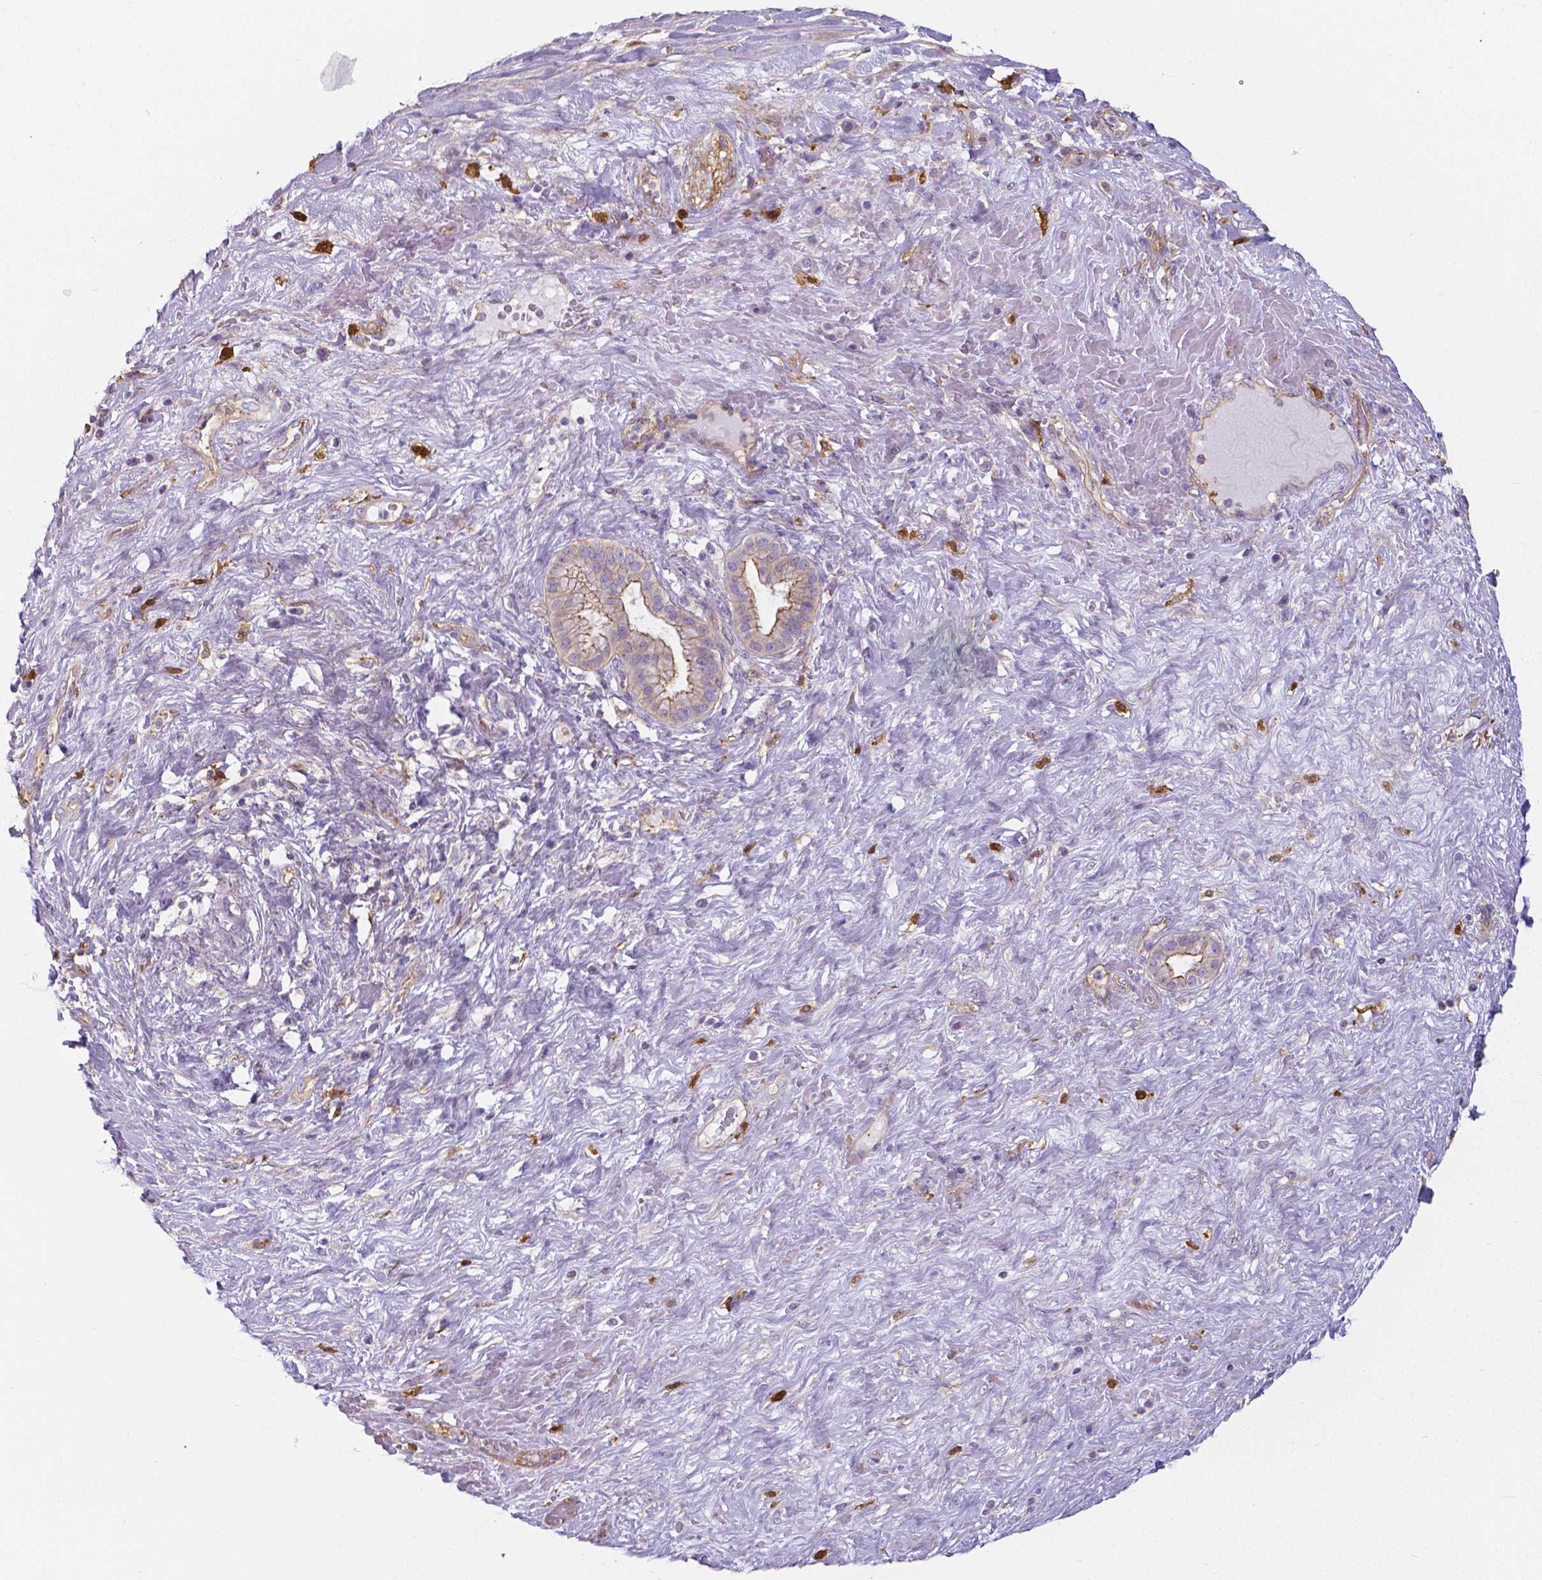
{"staining": {"intensity": "strong", "quantity": "25%-75%", "location": "cytoplasmic/membranous"}, "tissue": "pancreatic cancer", "cell_type": "Tumor cells", "image_type": "cancer", "snomed": [{"axis": "morphology", "description": "Adenocarcinoma, NOS"}, {"axis": "topography", "description": "Pancreas"}], "caption": "Protein staining shows strong cytoplasmic/membranous expression in approximately 25%-75% of tumor cells in pancreatic cancer. (DAB IHC with brightfield microscopy, high magnification).", "gene": "CRMP1", "patient": {"sex": "male", "age": 44}}